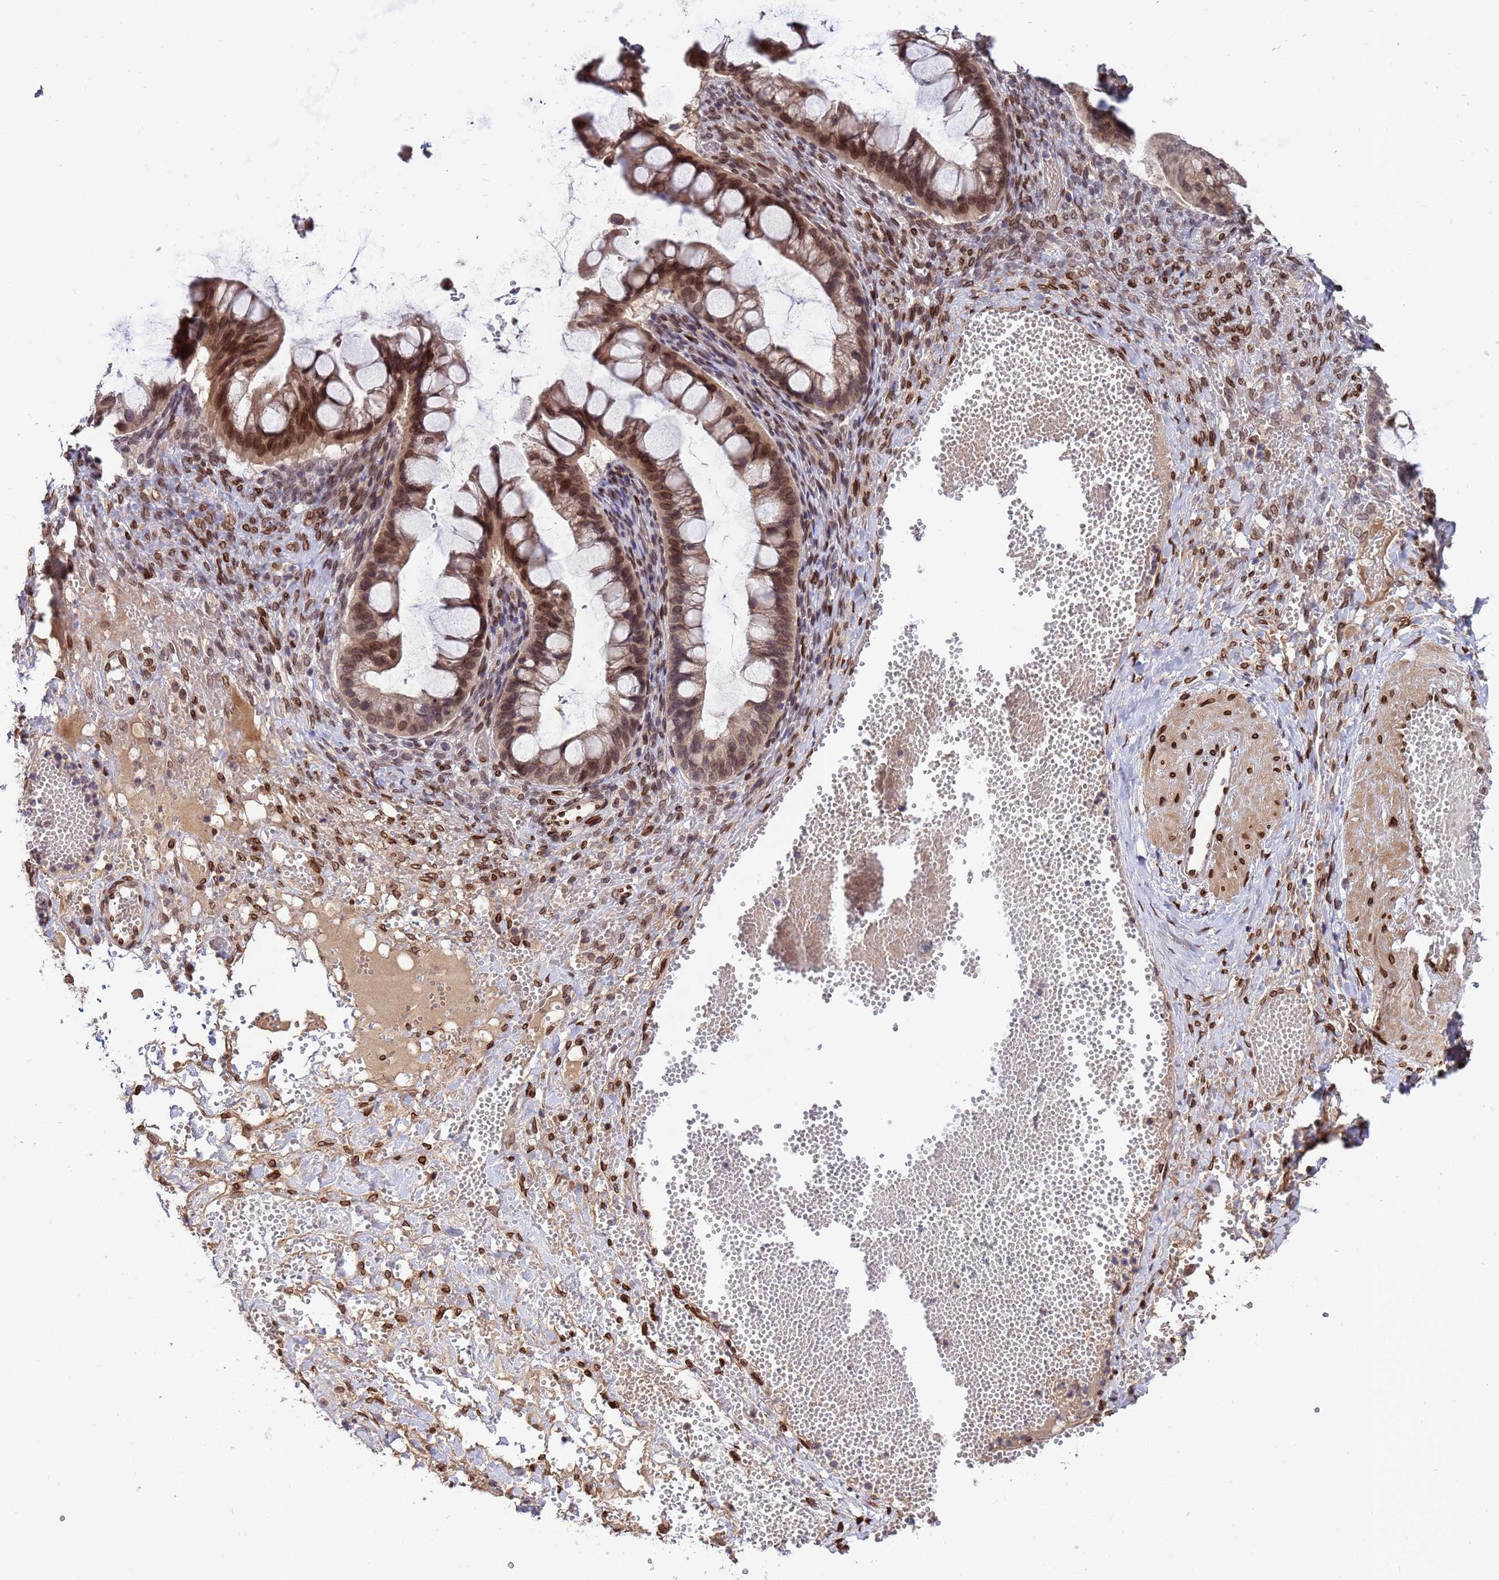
{"staining": {"intensity": "moderate", "quantity": ">75%", "location": "cytoplasmic/membranous,nuclear"}, "tissue": "ovarian cancer", "cell_type": "Tumor cells", "image_type": "cancer", "snomed": [{"axis": "morphology", "description": "Cystadenocarcinoma, mucinous, NOS"}, {"axis": "topography", "description": "Ovary"}], "caption": "A photomicrograph of mucinous cystadenocarcinoma (ovarian) stained for a protein reveals moderate cytoplasmic/membranous and nuclear brown staining in tumor cells. The staining was performed using DAB (3,3'-diaminobenzidine) to visualize the protein expression in brown, while the nuclei were stained in blue with hematoxylin (Magnification: 20x).", "gene": "GPR135", "patient": {"sex": "female", "age": 73}}